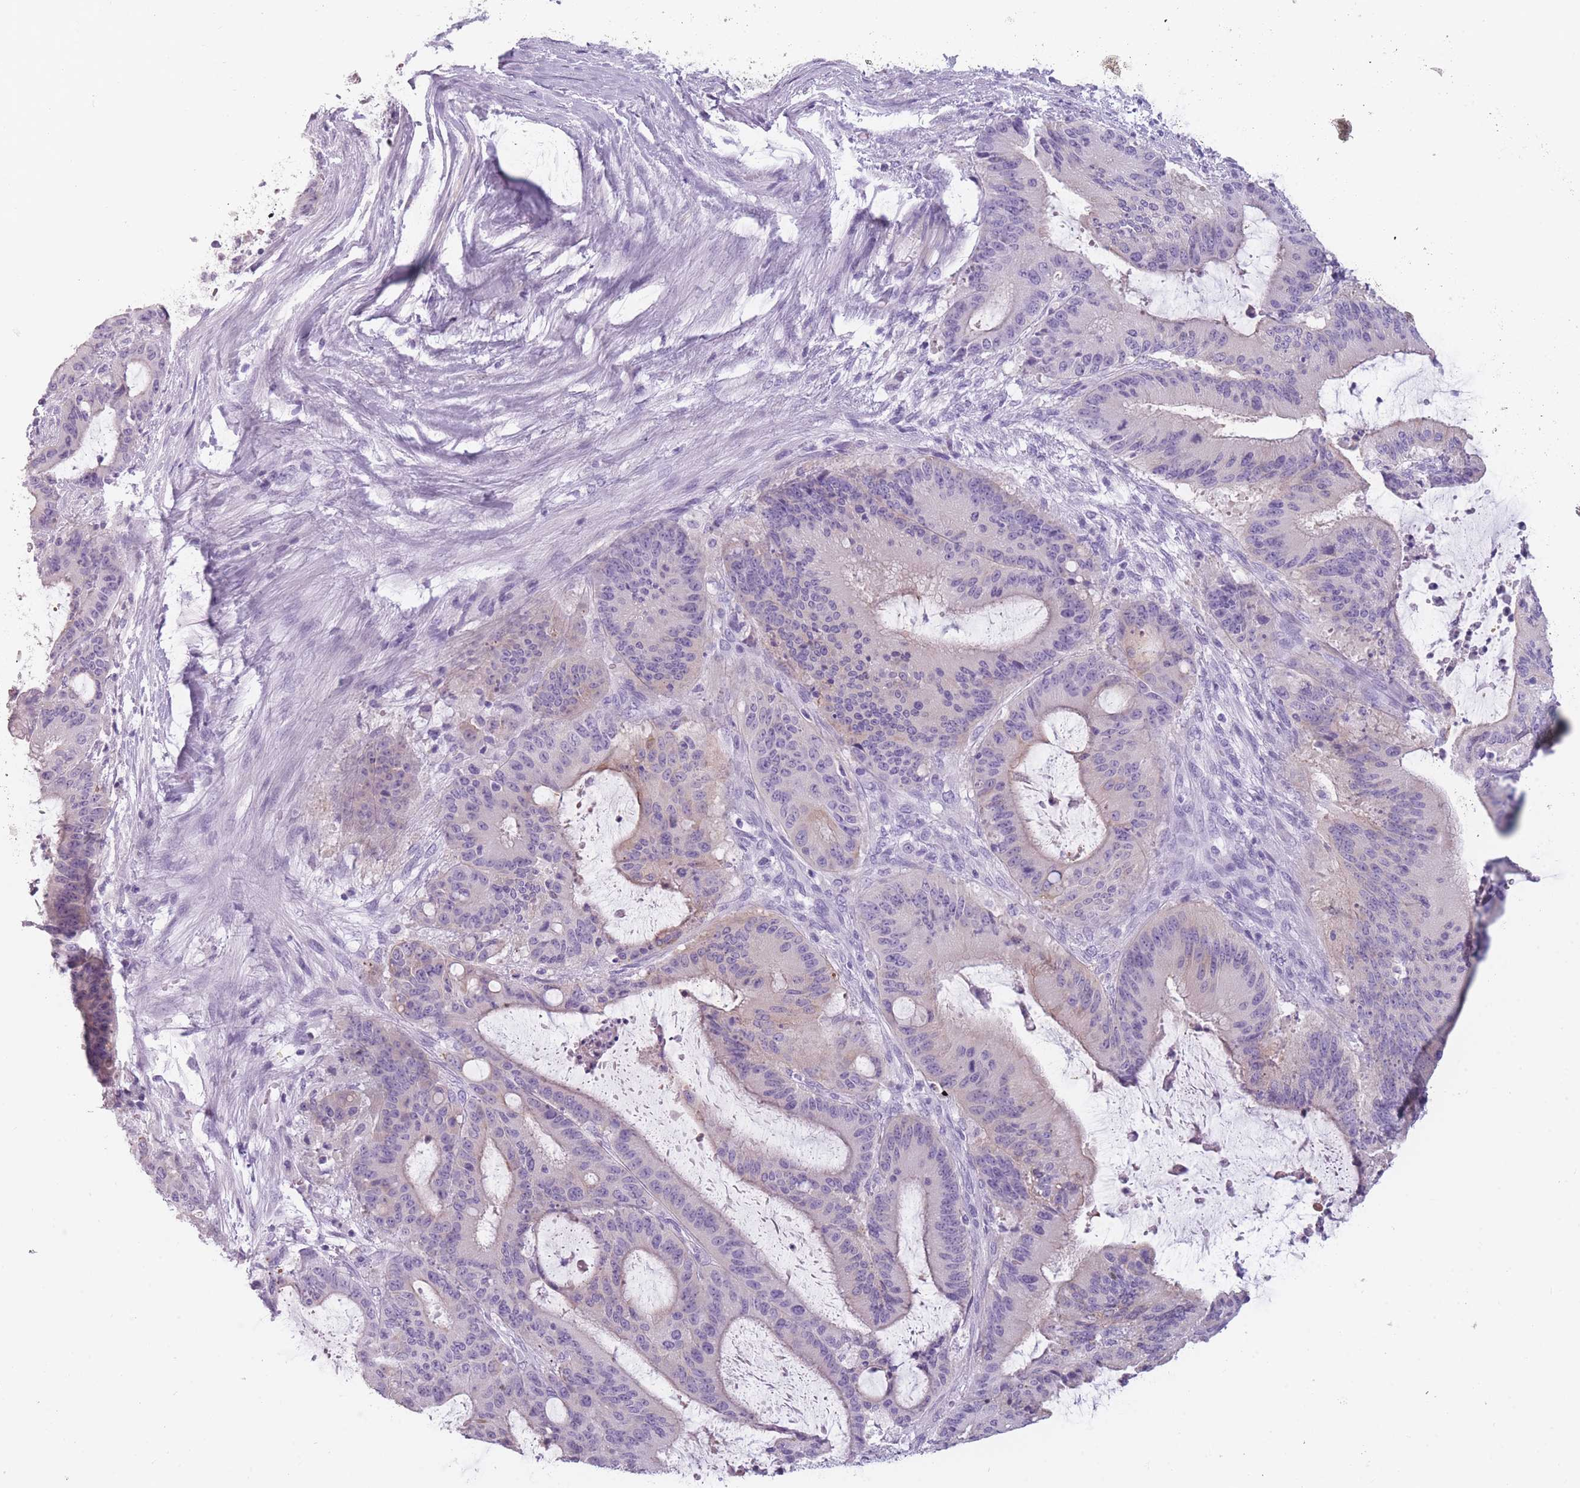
{"staining": {"intensity": "negative", "quantity": "none", "location": "none"}, "tissue": "liver cancer", "cell_type": "Tumor cells", "image_type": "cancer", "snomed": [{"axis": "morphology", "description": "Normal tissue, NOS"}, {"axis": "morphology", "description": "Cholangiocarcinoma"}, {"axis": "topography", "description": "Liver"}, {"axis": "topography", "description": "Peripheral nerve tissue"}], "caption": "Immunohistochemical staining of liver cancer demonstrates no significant staining in tumor cells.", "gene": "PPFIA3", "patient": {"sex": "female", "age": 73}}